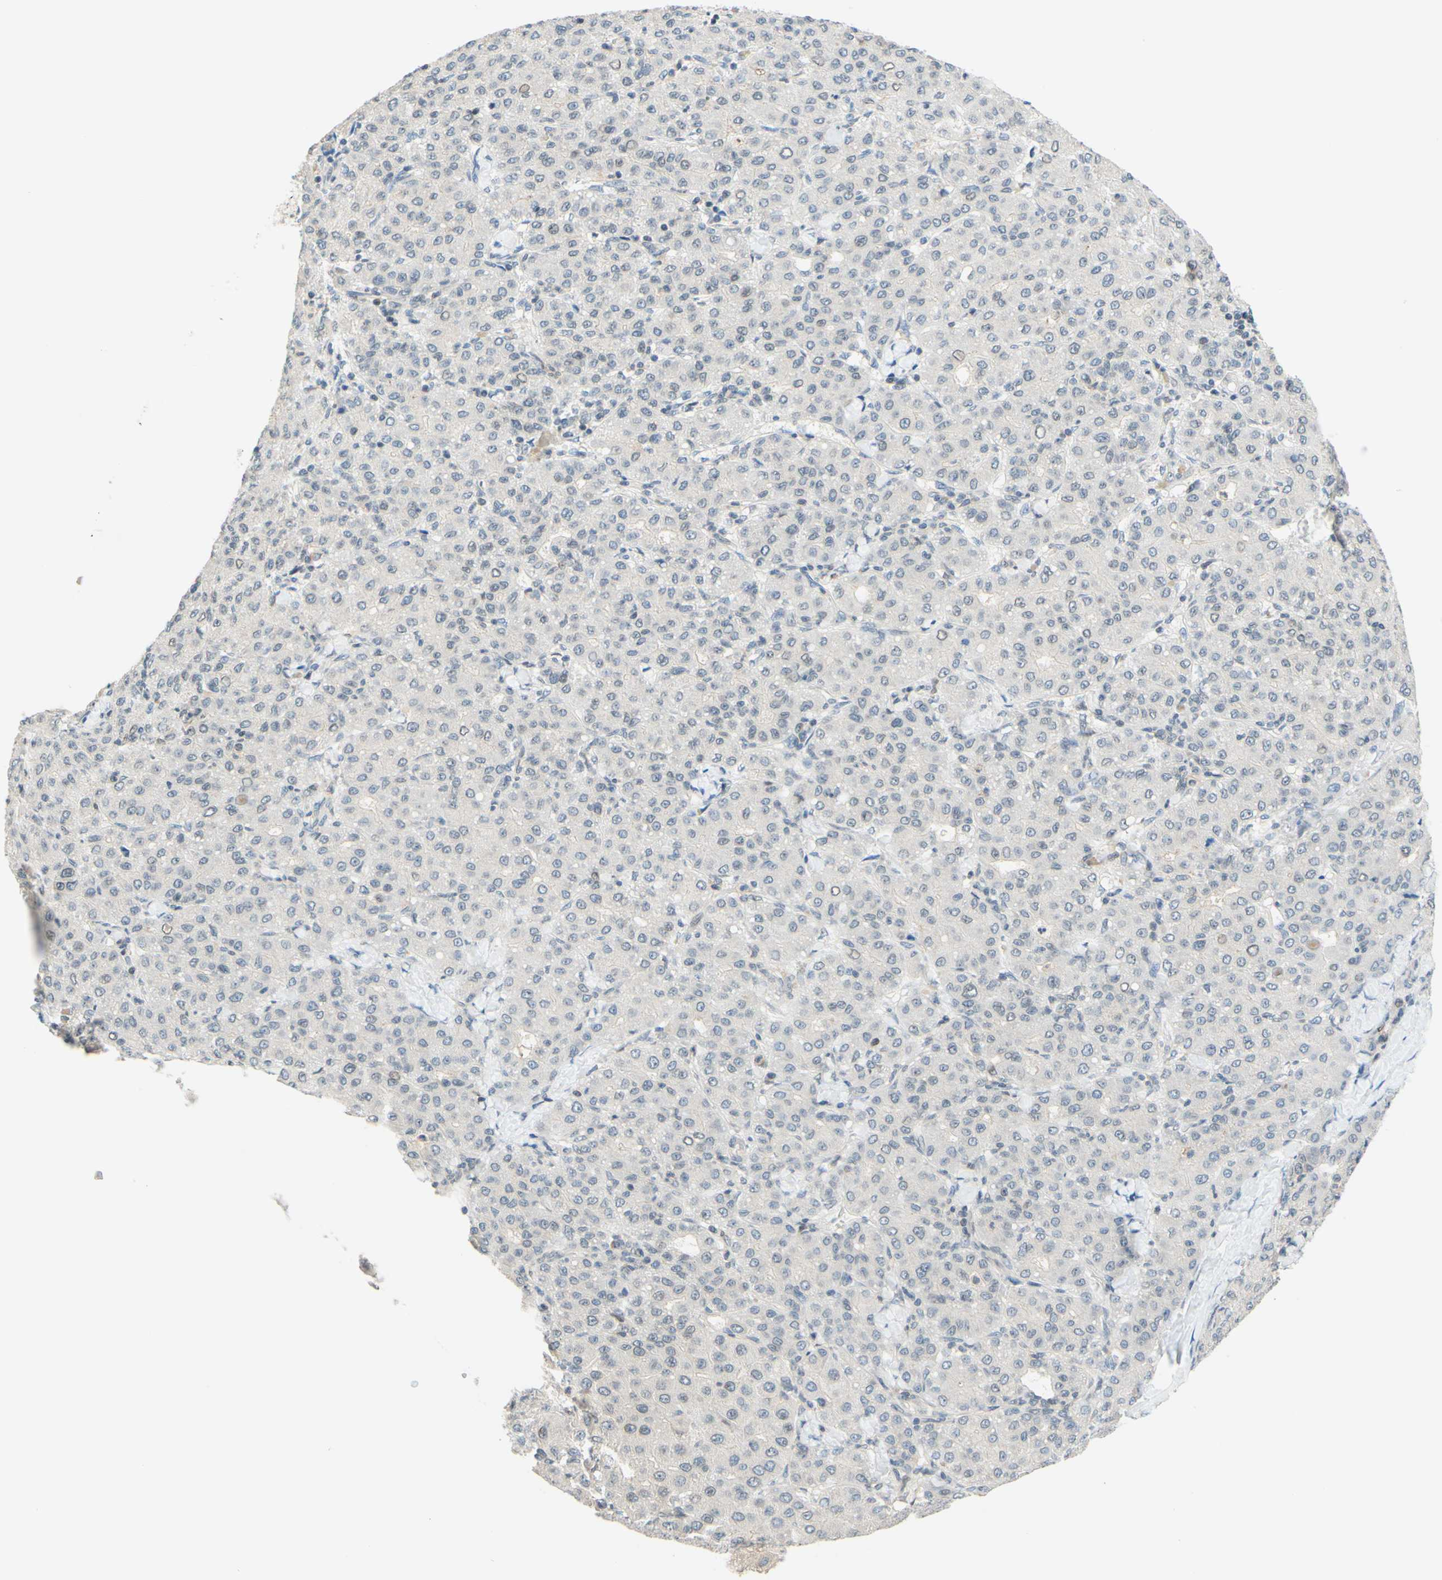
{"staining": {"intensity": "negative", "quantity": "none", "location": "none"}, "tissue": "liver cancer", "cell_type": "Tumor cells", "image_type": "cancer", "snomed": [{"axis": "morphology", "description": "Carcinoma, Hepatocellular, NOS"}, {"axis": "topography", "description": "Liver"}], "caption": "This image is of liver cancer (hepatocellular carcinoma) stained with immunohistochemistry (IHC) to label a protein in brown with the nuclei are counter-stained blue. There is no staining in tumor cells.", "gene": "C2CD2L", "patient": {"sex": "male", "age": 65}}